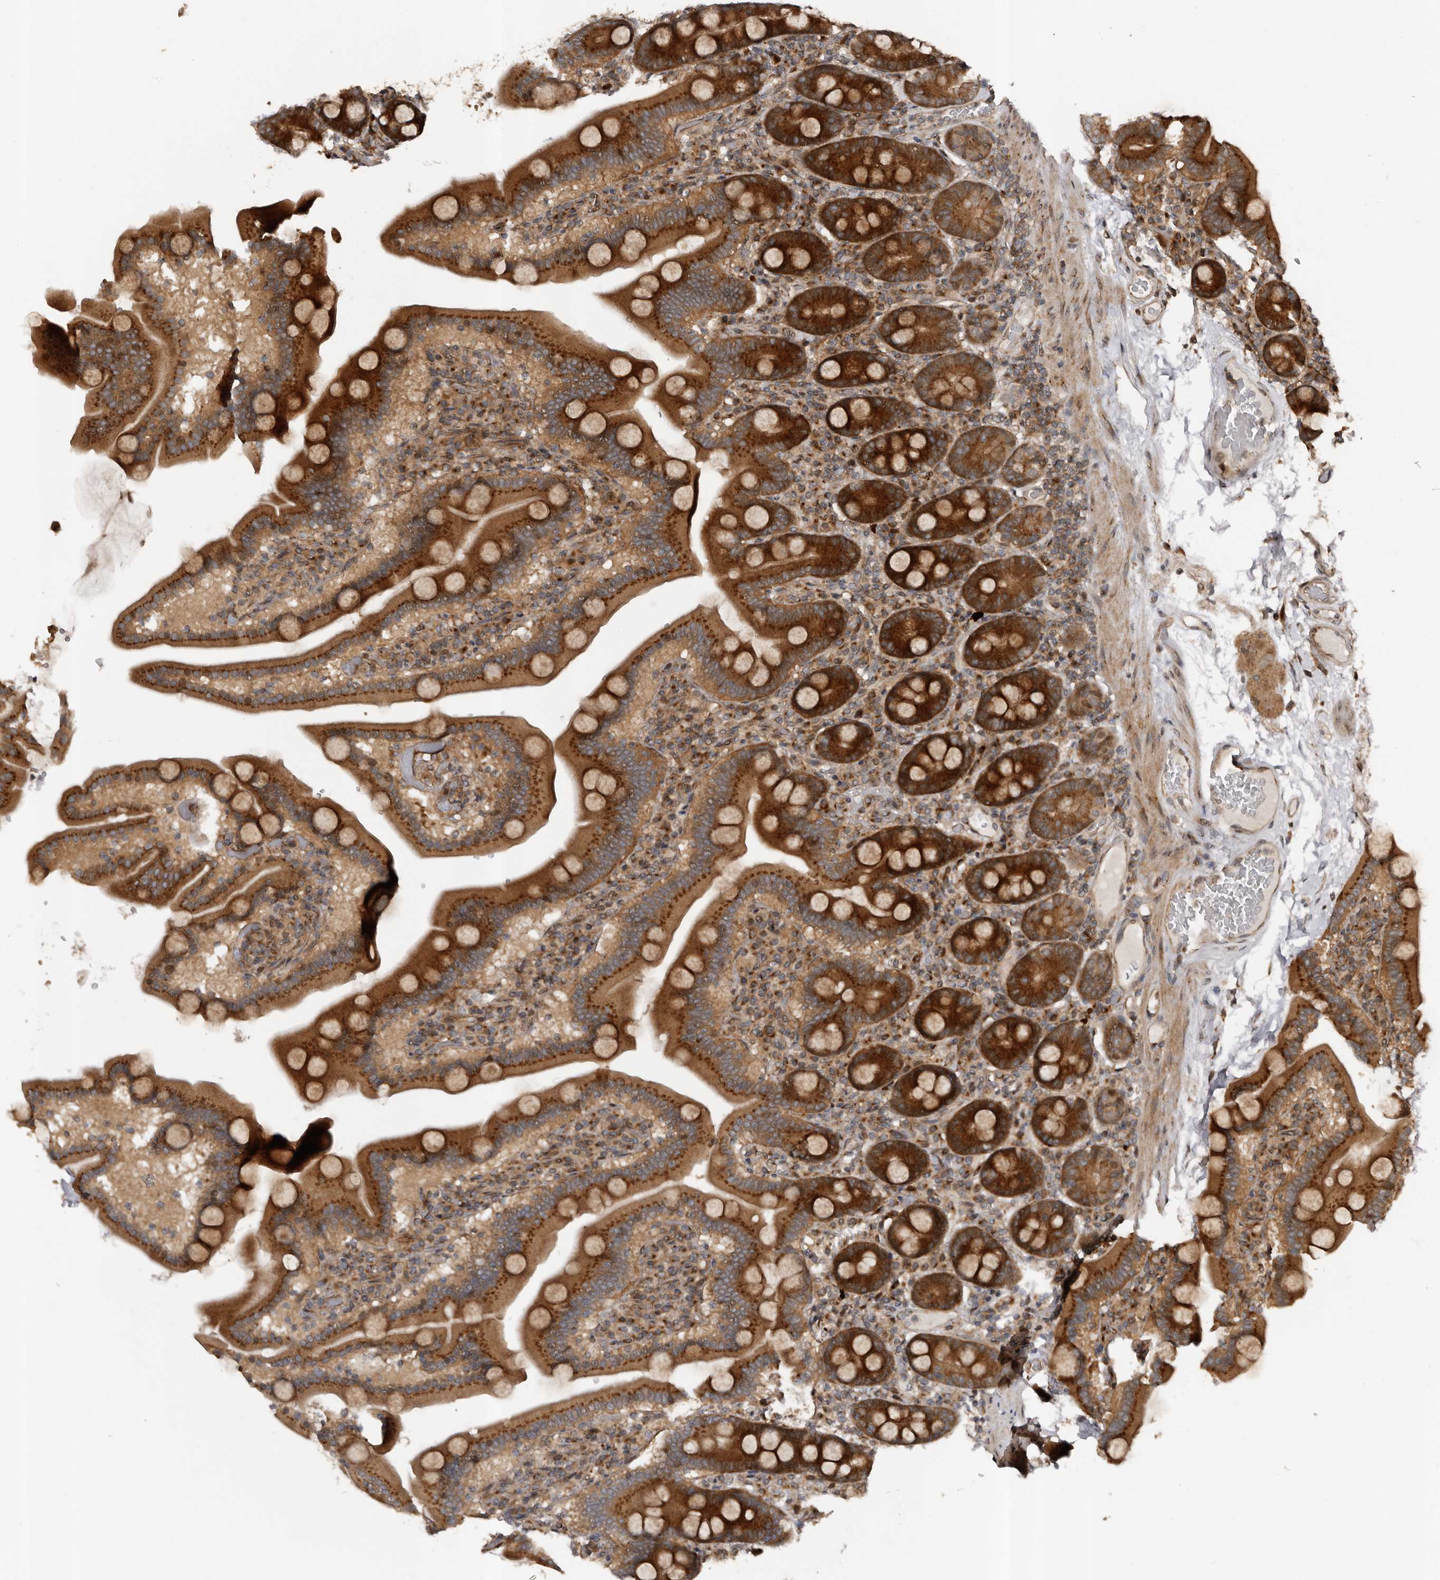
{"staining": {"intensity": "strong", "quantity": ">75%", "location": "cytoplasmic/membranous"}, "tissue": "duodenum", "cell_type": "Glandular cells", "image_type": "normal", "snomed": [{"axis": "morphology", "description": "Normal tissue, NOS"}, {"axis": "topography", "description": "Duodenum"}], "caption": "Brown immunohistochemical staining in benign duodenum exhibits strong cytoplasmic/membranous positivity in approximately >75% of glandular cells.", "gene": "CCDC190", "patient": {"sex": "male", "age": 55}}